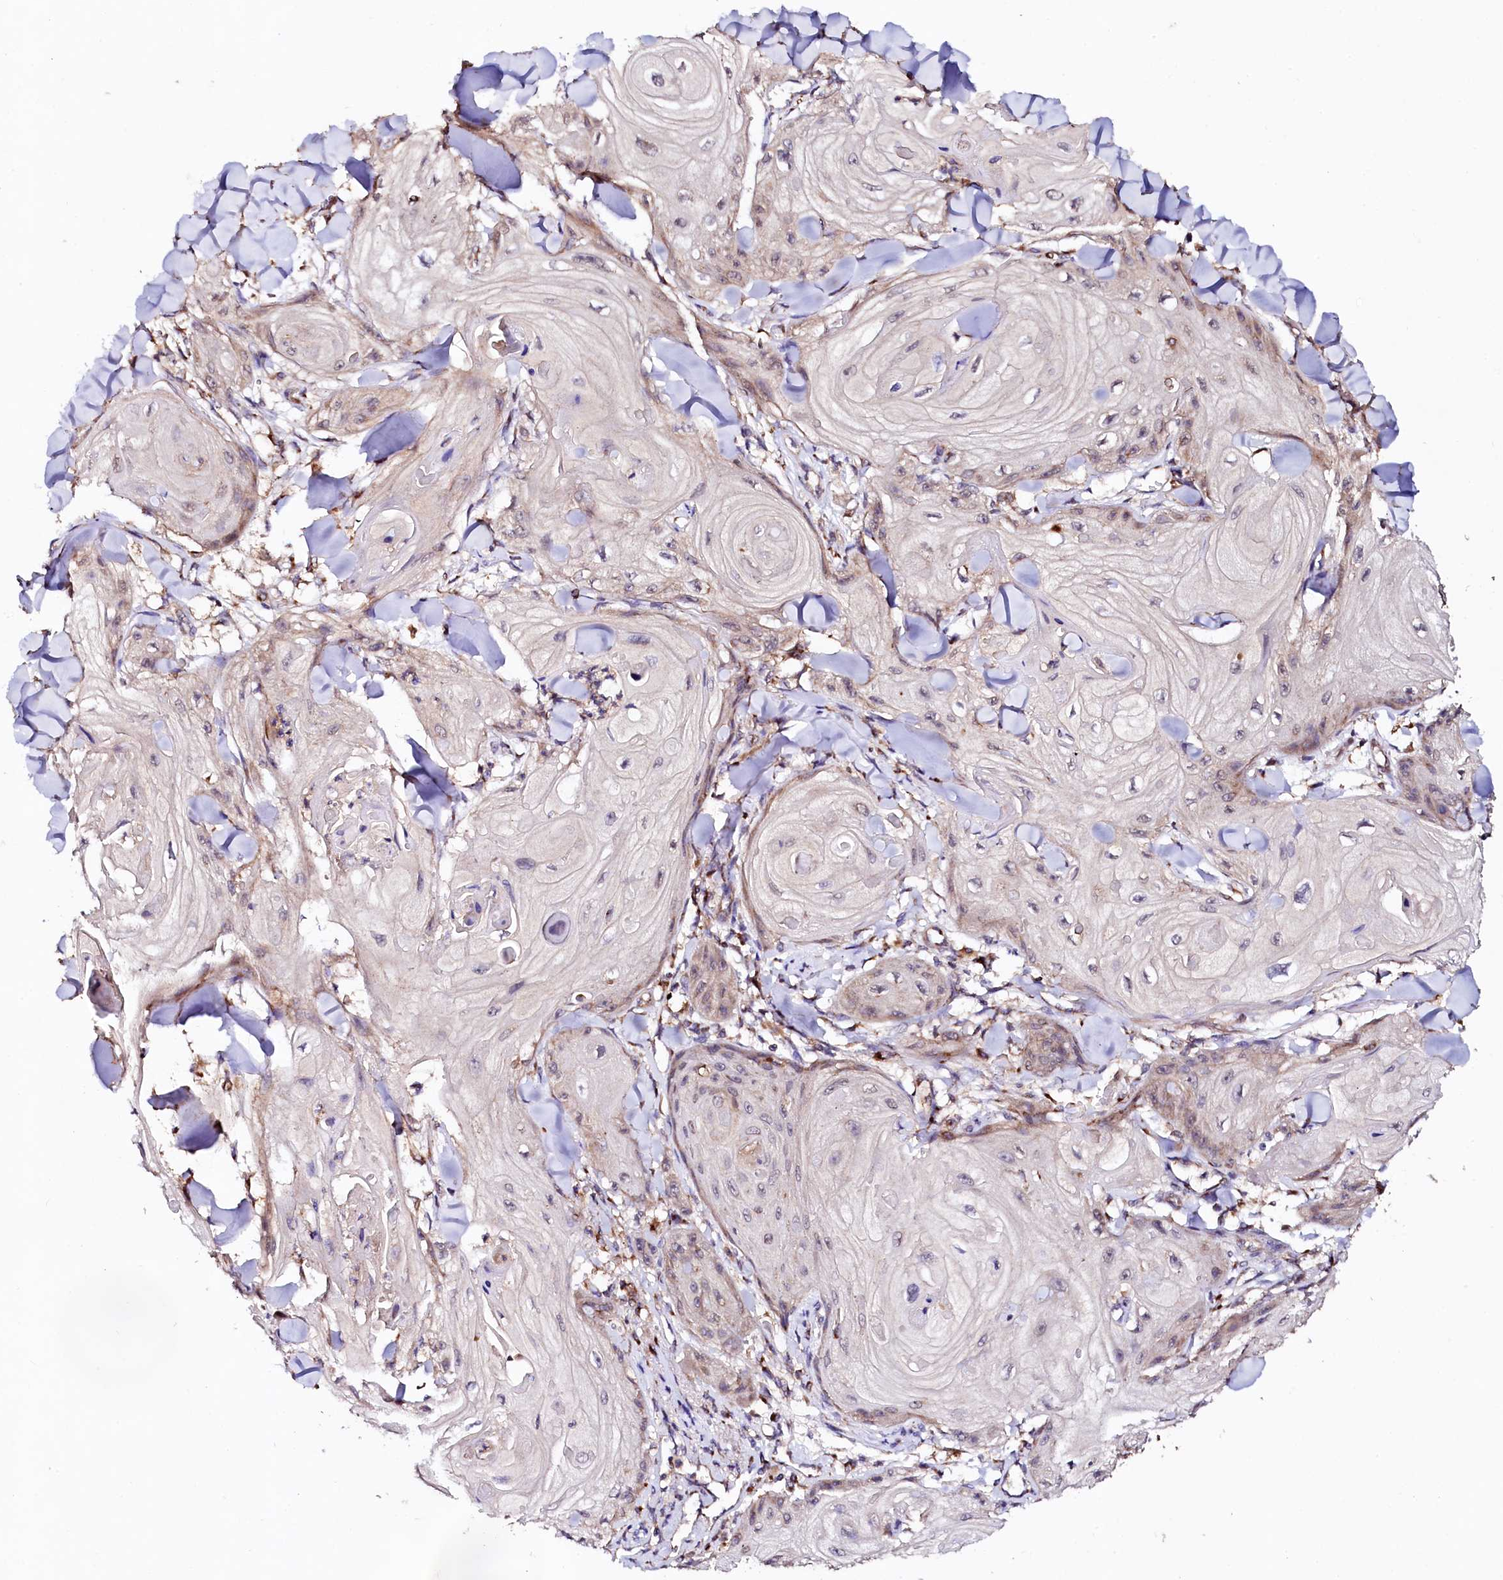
{"staining": {"intensity": "weak", "quantity": "25%-75%", "location": "cytoplasmic/membranous"}, "tissue": "skin cancer", "cell_type": "Tumor cells", "image_type": "cancer", "snomed": [{"axis": "morphology", "description": "Squamous cell carcinoma, NOS"}, {"axis": "topography", "description": "Skin"}], "caption": "Immunohistochemical staining of human skin cancer (squamous cell carcinoma) exhibits low levels of weak cytoplasmic/membranous staining in about 25%-75% of tumor cells. The staining was performed using DAB, with brown indicating positive protein expression. Nuclei are stained blue with hematoxylin.", "gene": "ST3GAL1", "patient": {"sex": "male", "age": 74}}